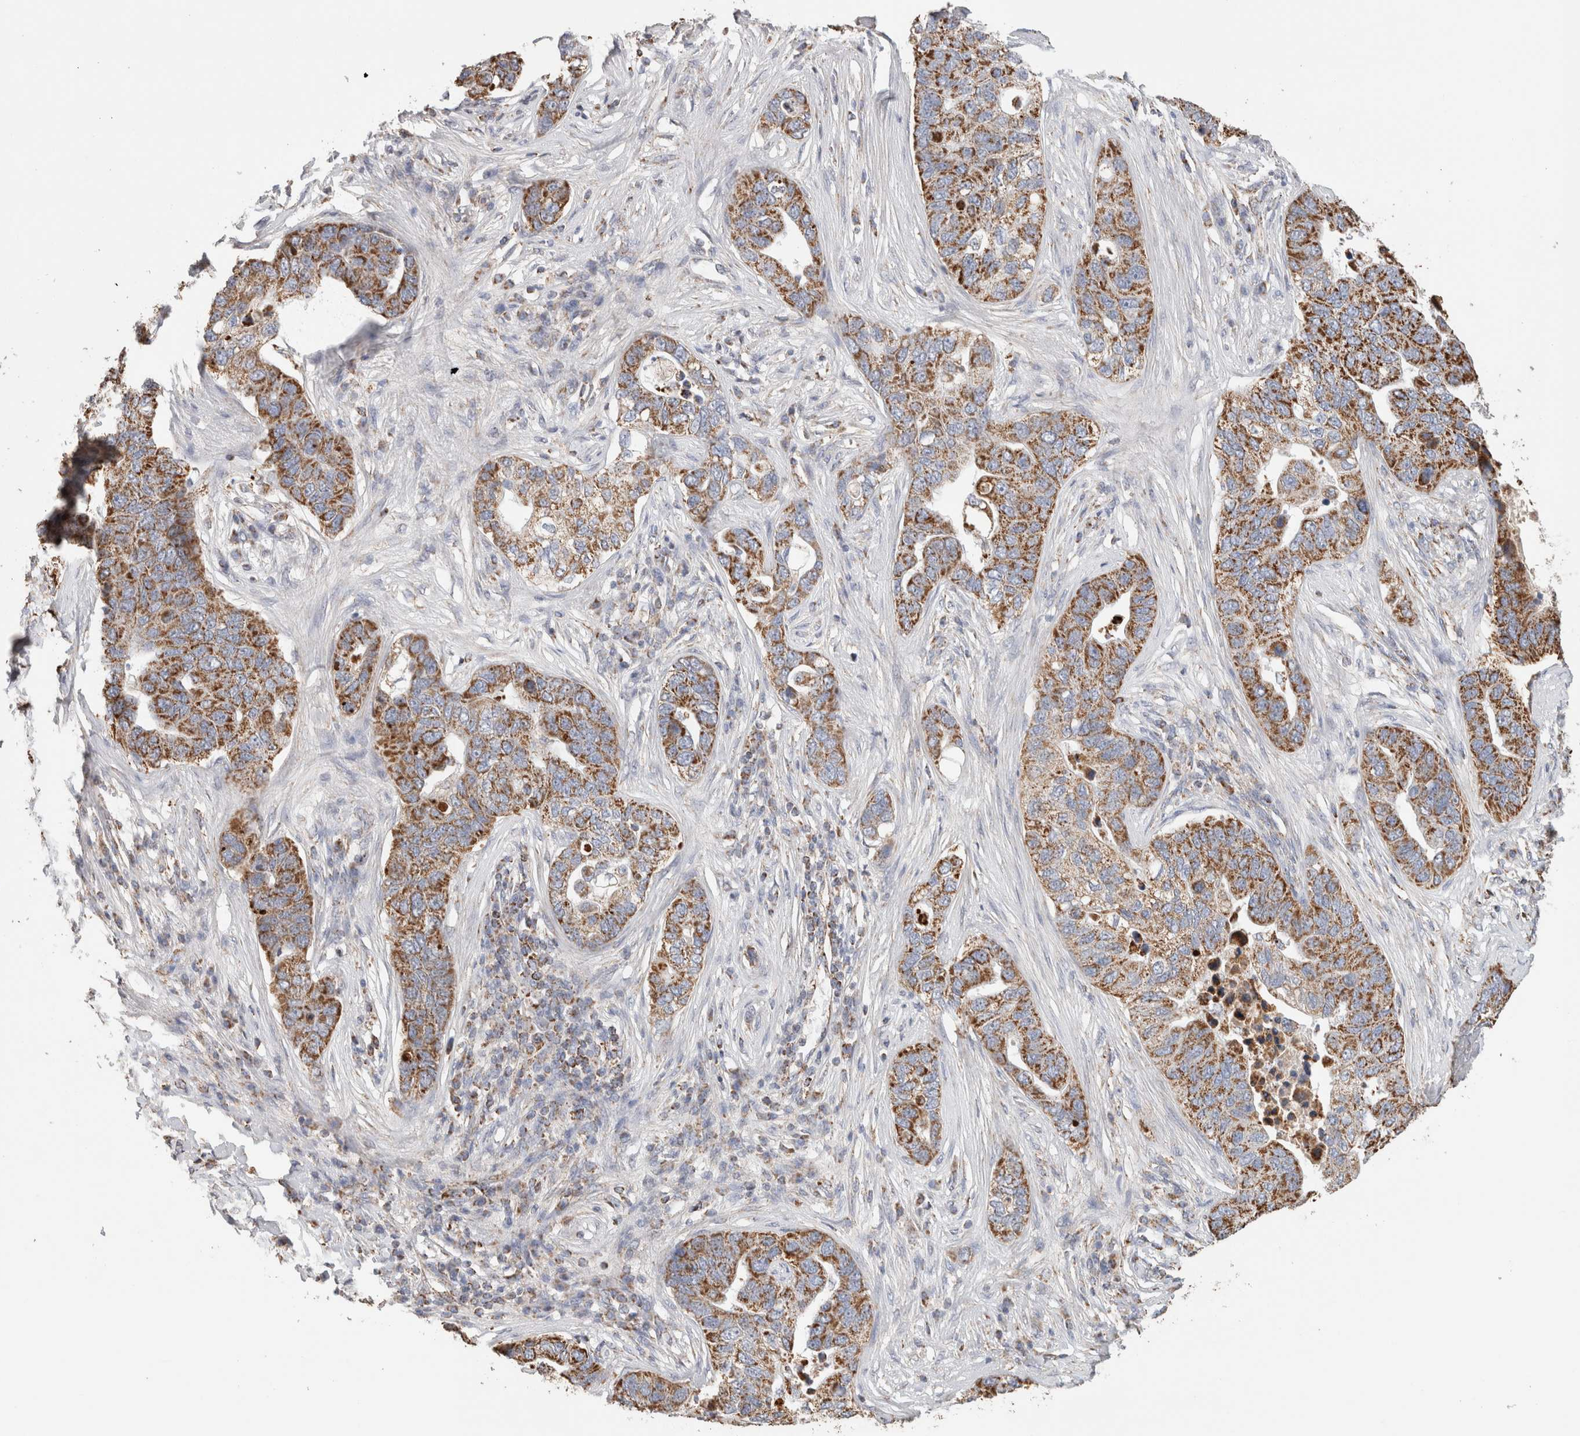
{"staining": {"intensity": "moderate", "quantity": ">75%", "location": "cytoplasmic/membranous"}, "tissue": "pancreatic cancer", "cell_type": "Tumor cells", "image_type": "cancer", "snomed": [{"axis": "morphology", "description": "Adenocarcinoma, NOS"}, {"axis": "topography", "description": "Pancreas"}], "caption": "Adenocarcinoma (pancreatic) tissue exhibits moderate cytoplasmic/membranous expression in approximately >75% of tumor cells, visualized by immunohistochemistry. Using DAB (brown) and hematoxylin (blue) stains, captured at high magnification using brightfield microscopy.", "gene": "C1QBP", "patient": {"sex": "female", "age": 61}}